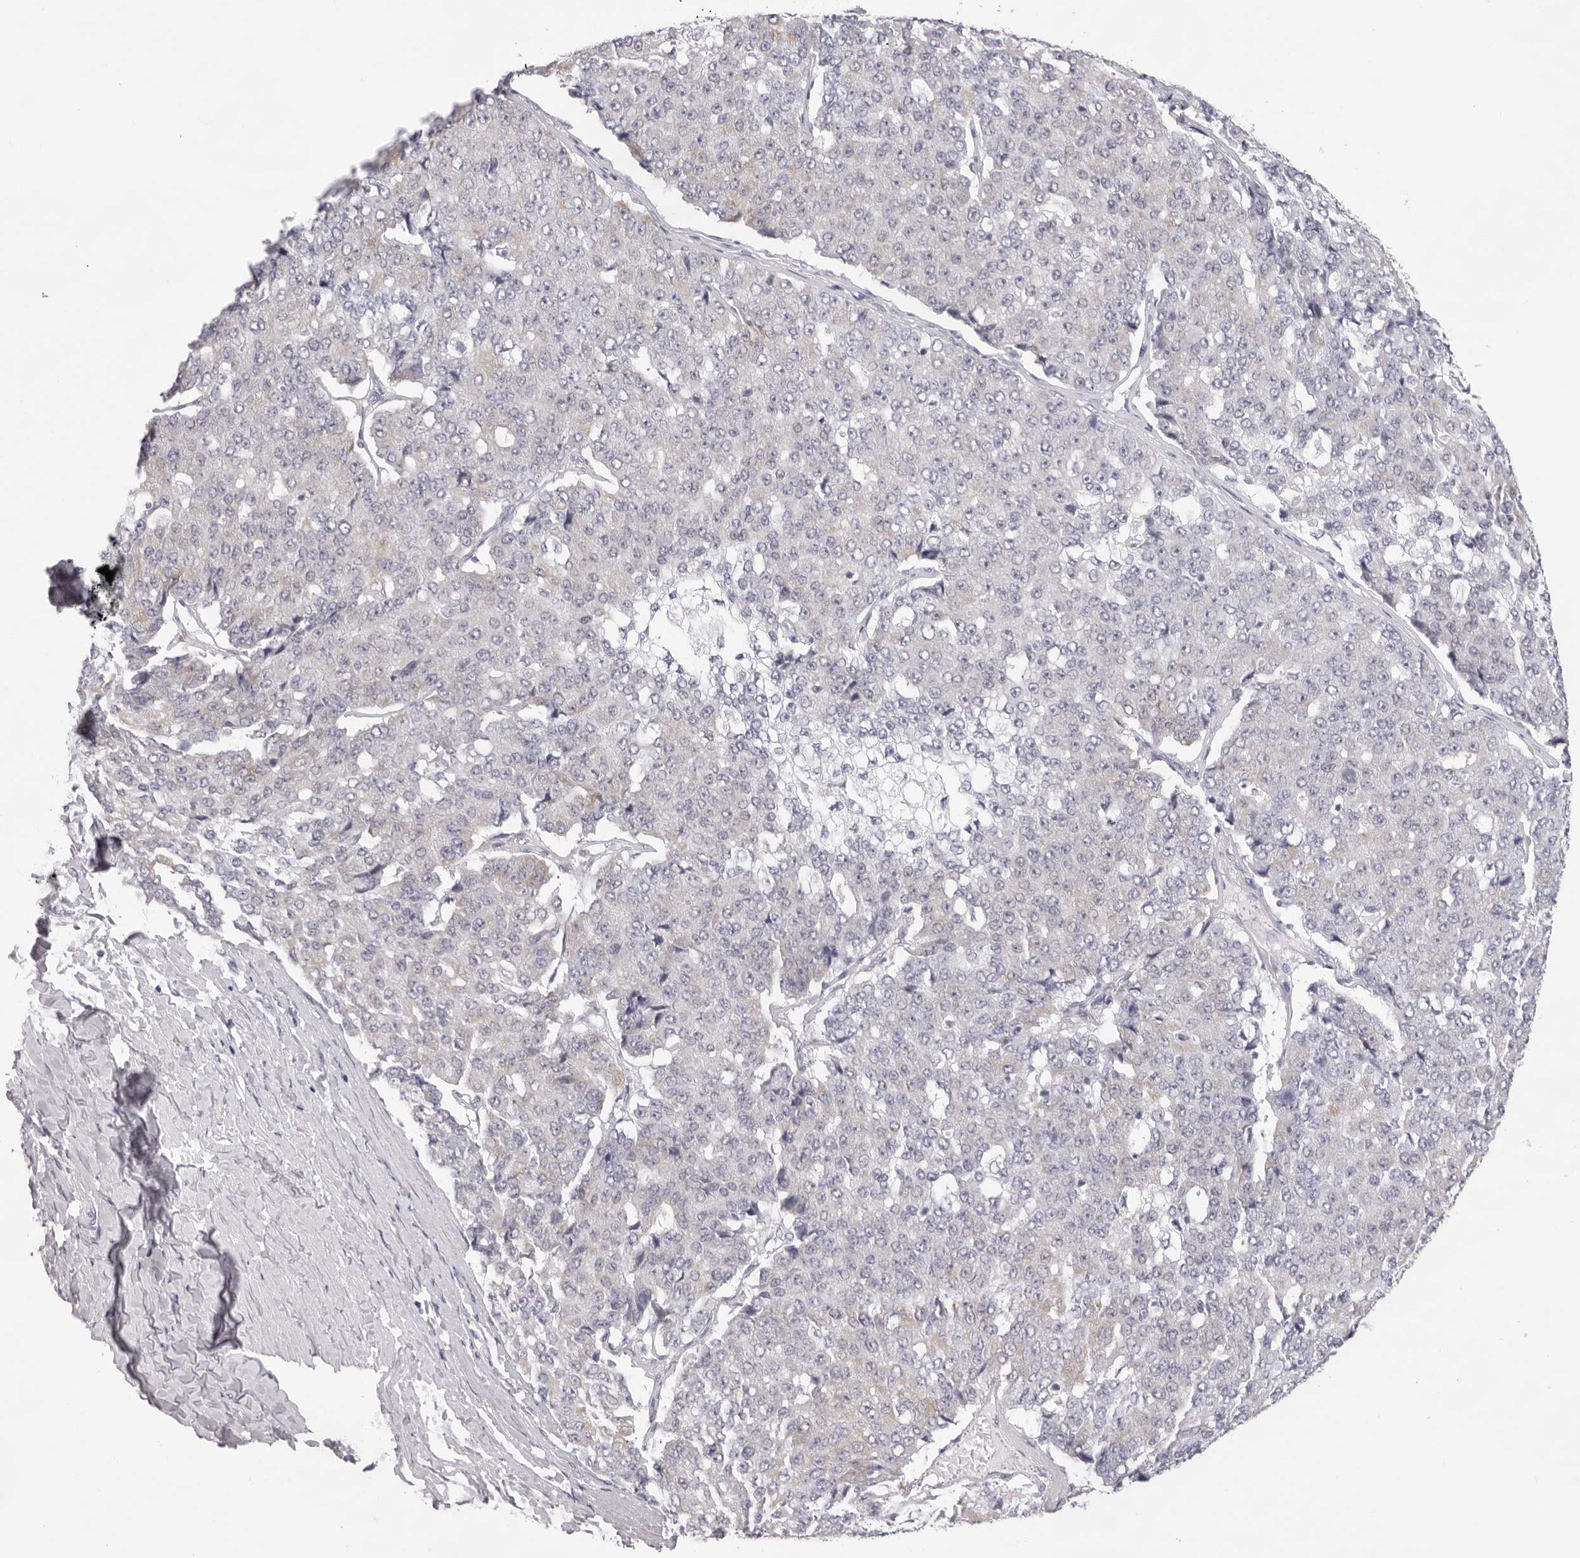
{"staining": {"intensity": "weak", "quantity": "<25%", "location": "cytoplasmic/membranous"}, "tissue": "pancreatic cancer", "cell_type": "Tumor cells", "image_type": "cancer", "snomed": [{"axis": "morphology", "description": "Adenocarcinoma, NOS"}, {"axis": "topography", "description": "Pancreas"}], "caption": "Human adenocarcinoma (pancreatic) stained for a protein using IHC reveals no positivity in tumor cells.", "gene": "SMIM2", "patient": {"sex": "male", "age": 50}}